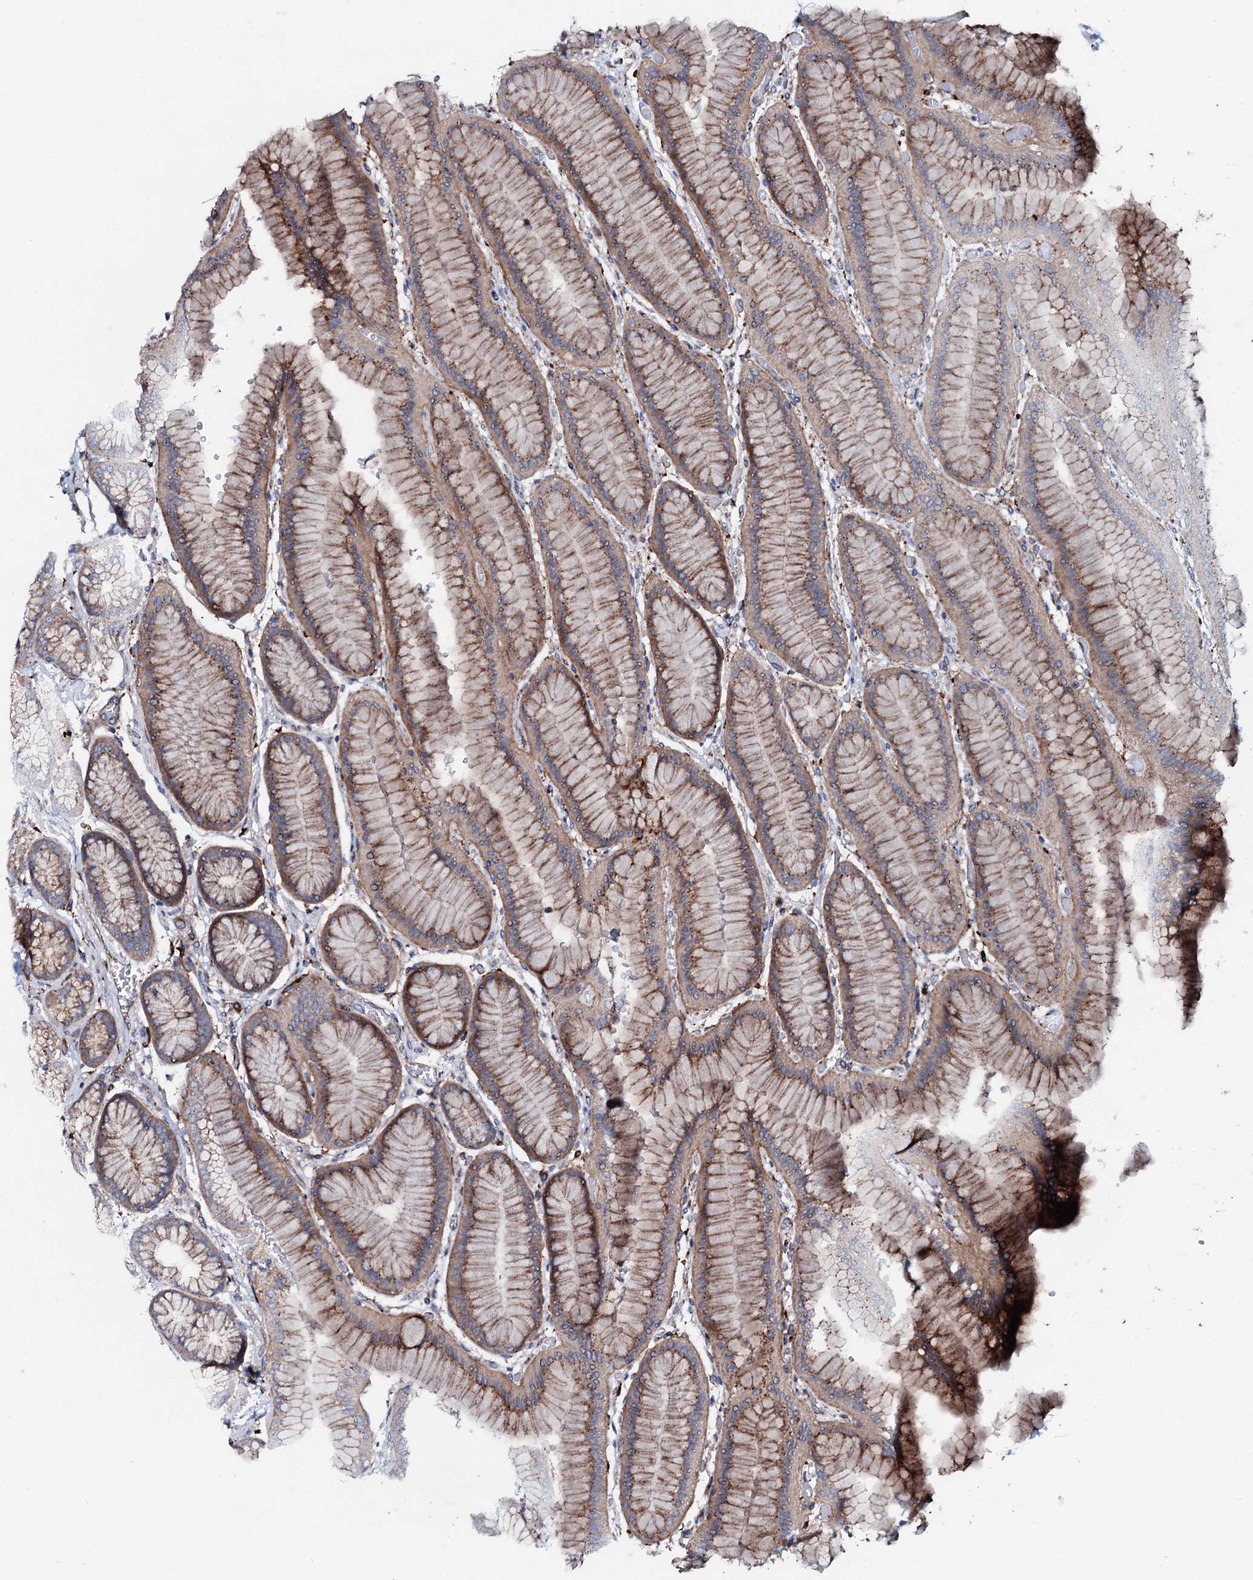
{"staining": {"intensity": "moderate", "quantity": ">75%", "location": "cytoplasmic/membranous"}, "tissue": "stomach", "cell_type": "Glandular cells", "image_type": "normal", "snomed": [{"axis": "morphology", "description": "Normal tissue, NOS"}, {"axis": "morphology", "description": "Adenocarcinoma, NOS"}, {"axis": "morphology", "description": "Adenocarcinoma, High grade"}, {"axis": "topography", "description": "Stomach, upper"}, {"axis": "topography", "description": "Stomach"}], "caption": "A high-resolution photomicrograph shows immunohistochemistry staining of unremarkable stomach, which reveals moderate cytoplasmic/membranous staining in about >75% of glandular cells. (Stains: DAB (3,3'-diaminobenzidine) in brown, nuclei in blue, Microscopy: brightfield microscopy at high magnification).", "gene": "P2RX4", "patient": {"sex": "female", "age": 65}}